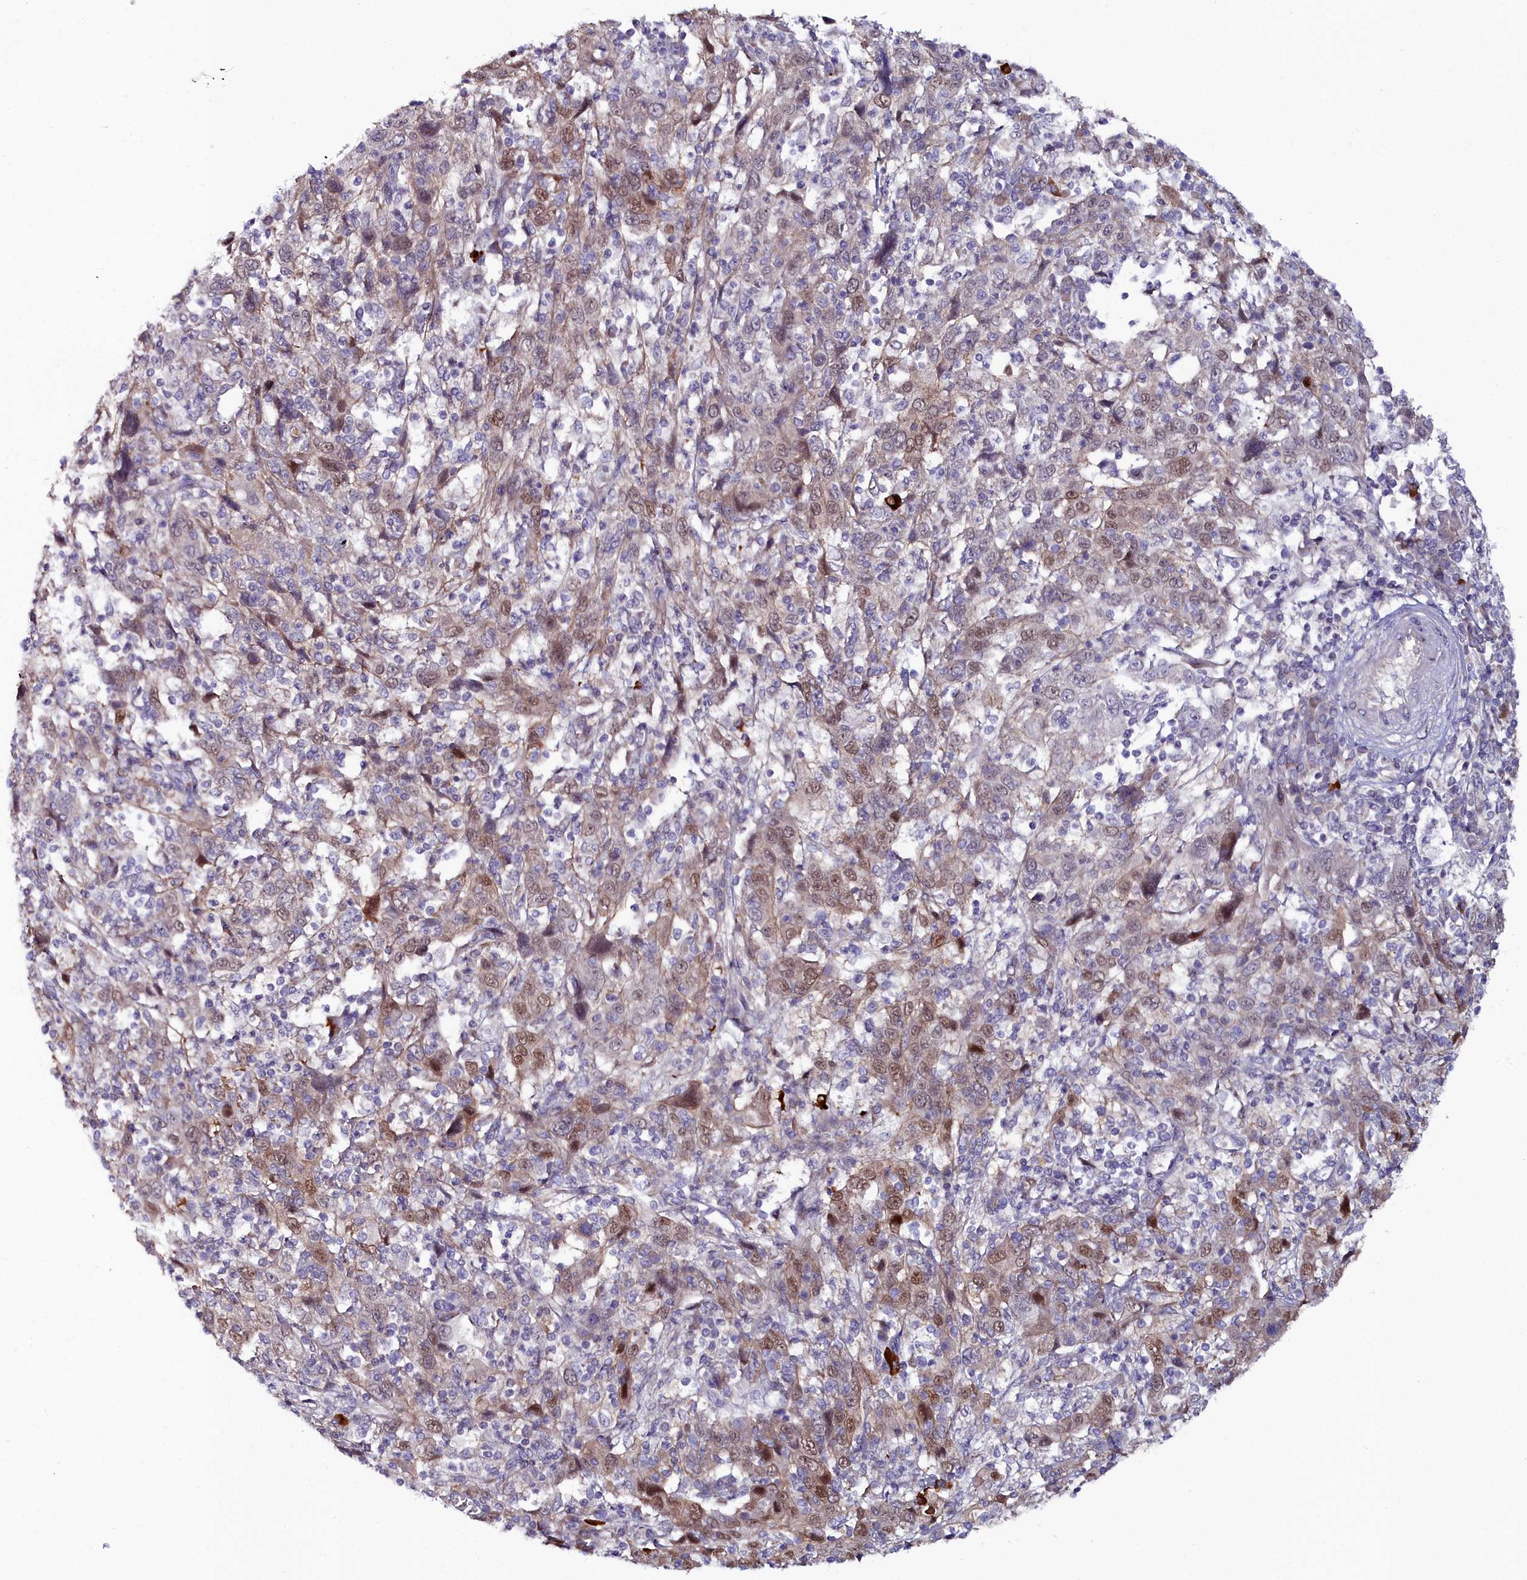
{"staining": {"intensity": "moderate", "quantity": "25%-75%", "location": "cytoplasmic/membranous,nuclear"}, "tissue": "cervical cancer", "cell_type": "Tumor cells", "image_type": "cancer", "snomed": [{"axis": "morphology", "description": "Squamous cell carcinoma, NOS"}, {"axis": "topography", "description": "Cervix"}], "caption": "High-power microscopy captured an IHC micrograph of cervical cancer (squamous cell carcinoma), revealing moderate cytoplasmic/membranous and nuclear expression in approximately 25%-75% of tumor cells.", "gene": "KCTD18", "patient": {"sex": "female", "age": 46}}